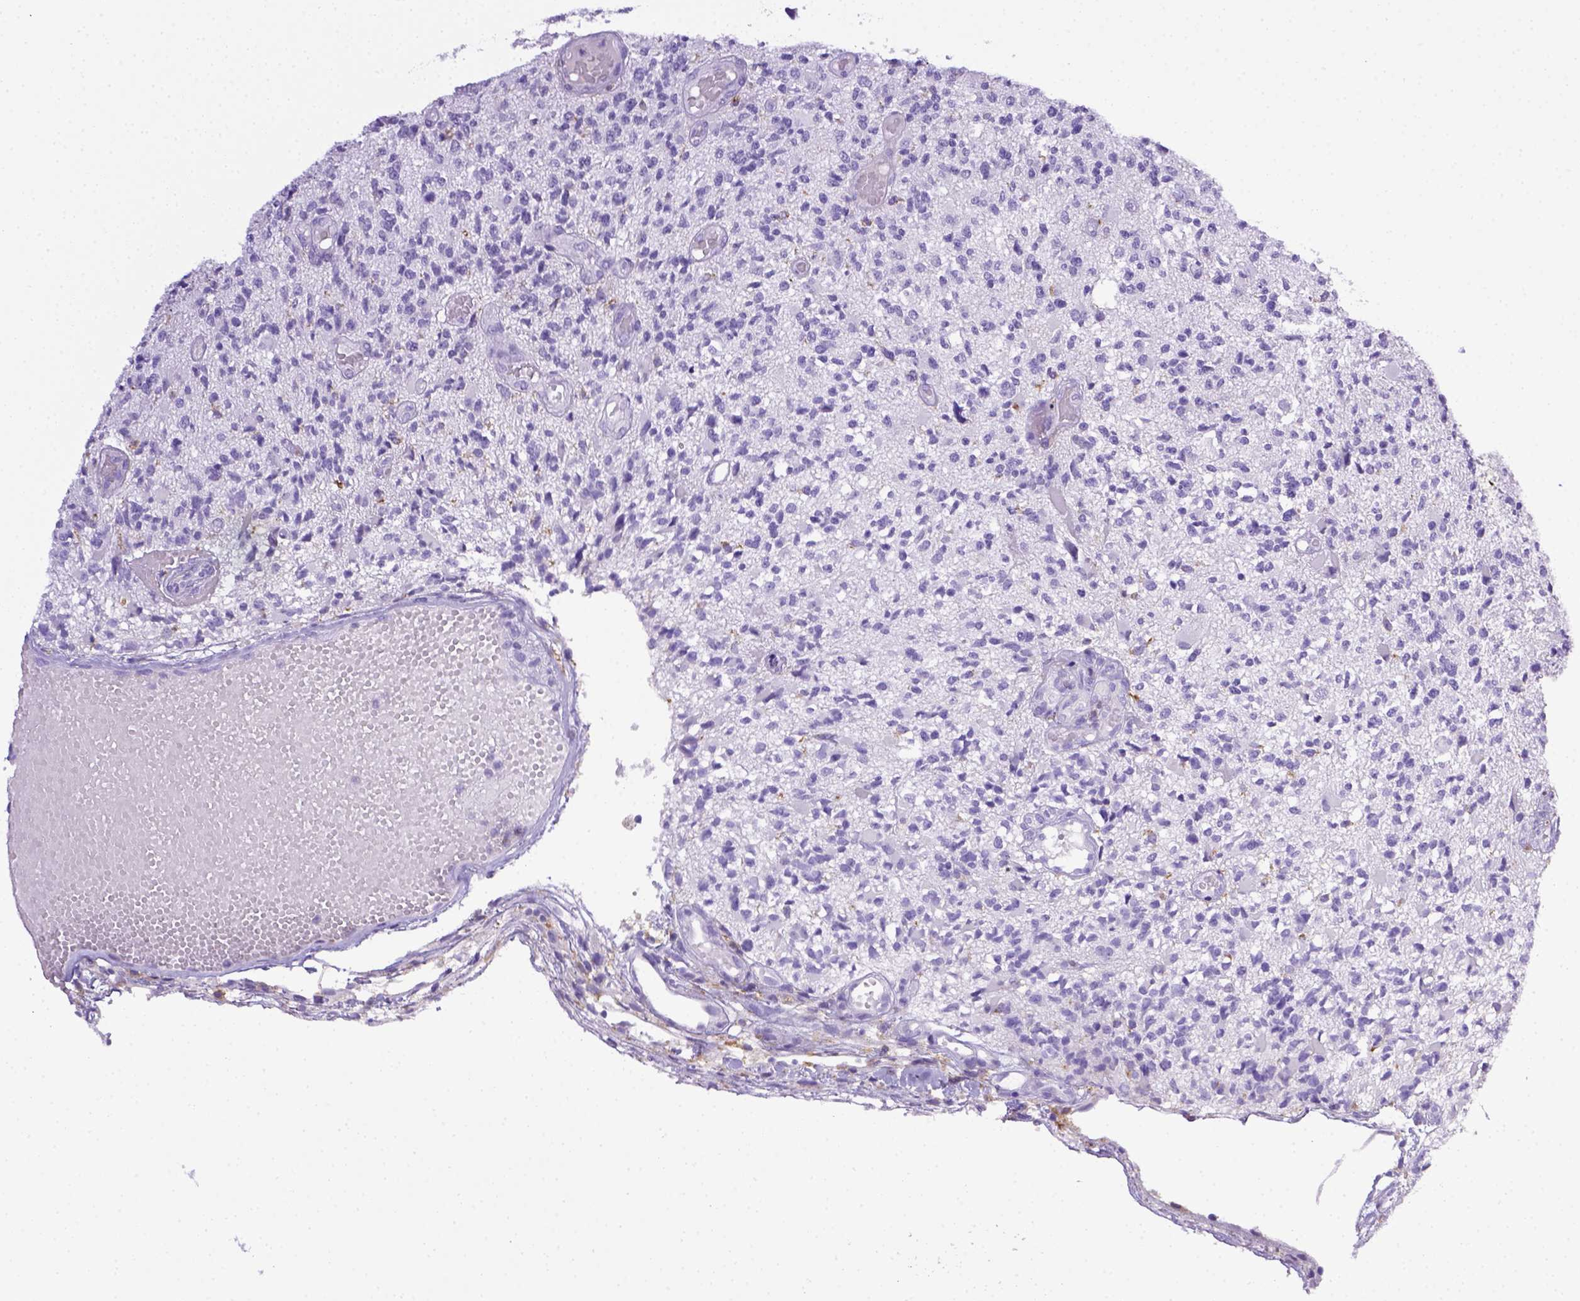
{"staining": {"intensity": "negative", "quantity": "none", "location": "none"}, "tissue": "glioma", "cell_type": "Tumor cells", "image_type": "cancer", "snomed": [{"axis": "morphology", "description": "Glioma, malignant, High grade"}, {"axis": "topography", "description": "Brain"}], "caption": "An immunohistochemistry photomicrograph of malignant glioma (high-grade) is shown. There is no staining in tumor cells of malignant glioma (high-grade).", "gene": "CD68", "patient": {"sex": "female", "age": 63}}